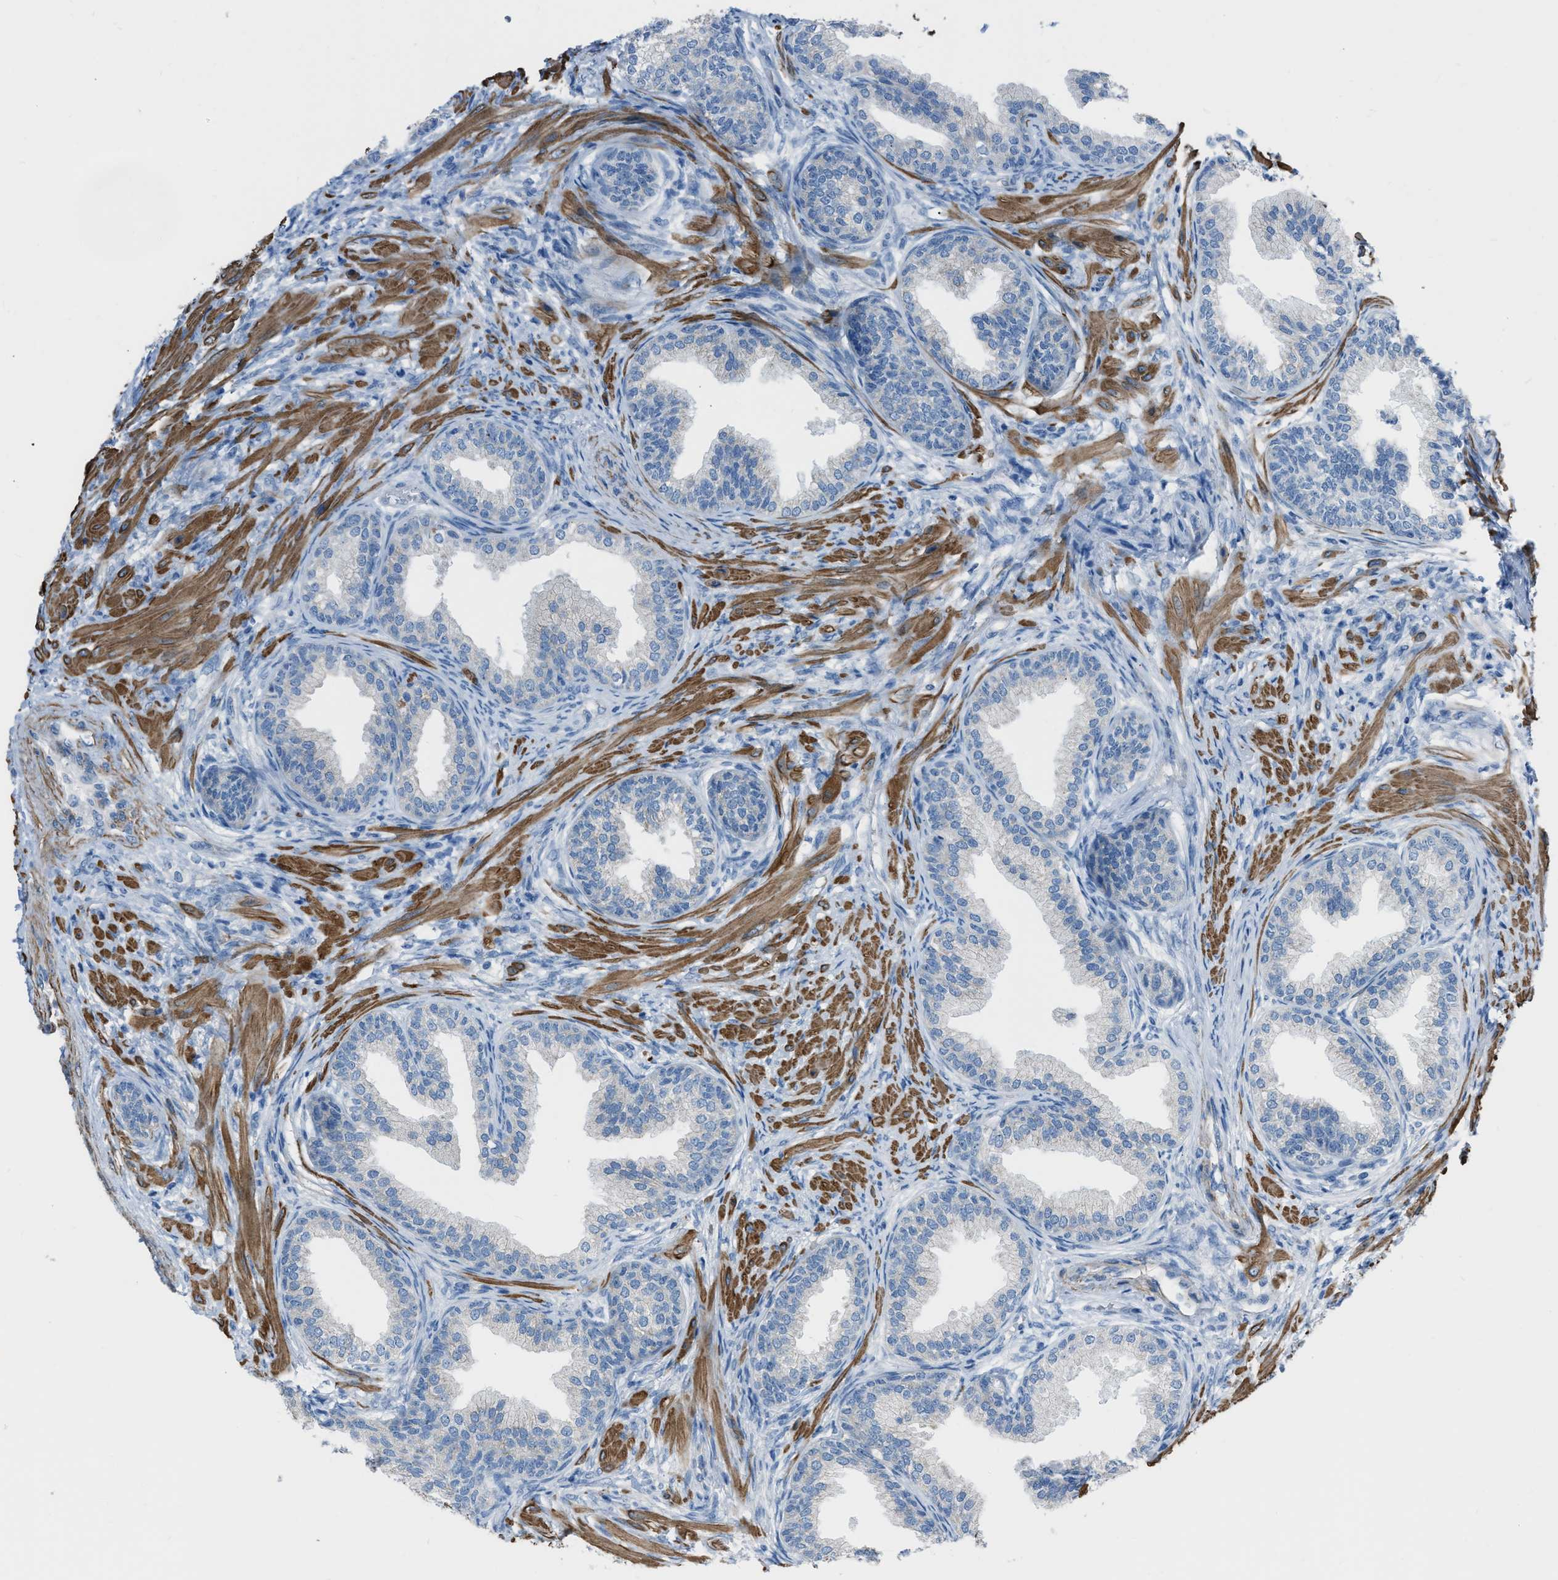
{"staining": {"intensity": "weak", "quantity": "<25%", "location": "cytoplasmic/membranous"}, "tissue": "prostate", "cell_type": "Glandular cells", "image_type": "normal", "snomed": [{"axis": "morphology", "description": "Normal tissue, NOS"}, {"axis": "topography", "description": "Prostate"}], "caption": "IHC photomicrograph of normal prostate: prostate stained with DAB (3,3'-diaminobenzidine) shows no significant protein positivity in glandular cells. The staining is performed using DAB (3,3'-diaminobenzidine) brown chromogen with nuclei counter-stained in using hematoxylin.", "gene": "SPATC1L", "patient": {"sex": "male", "age": 76}}